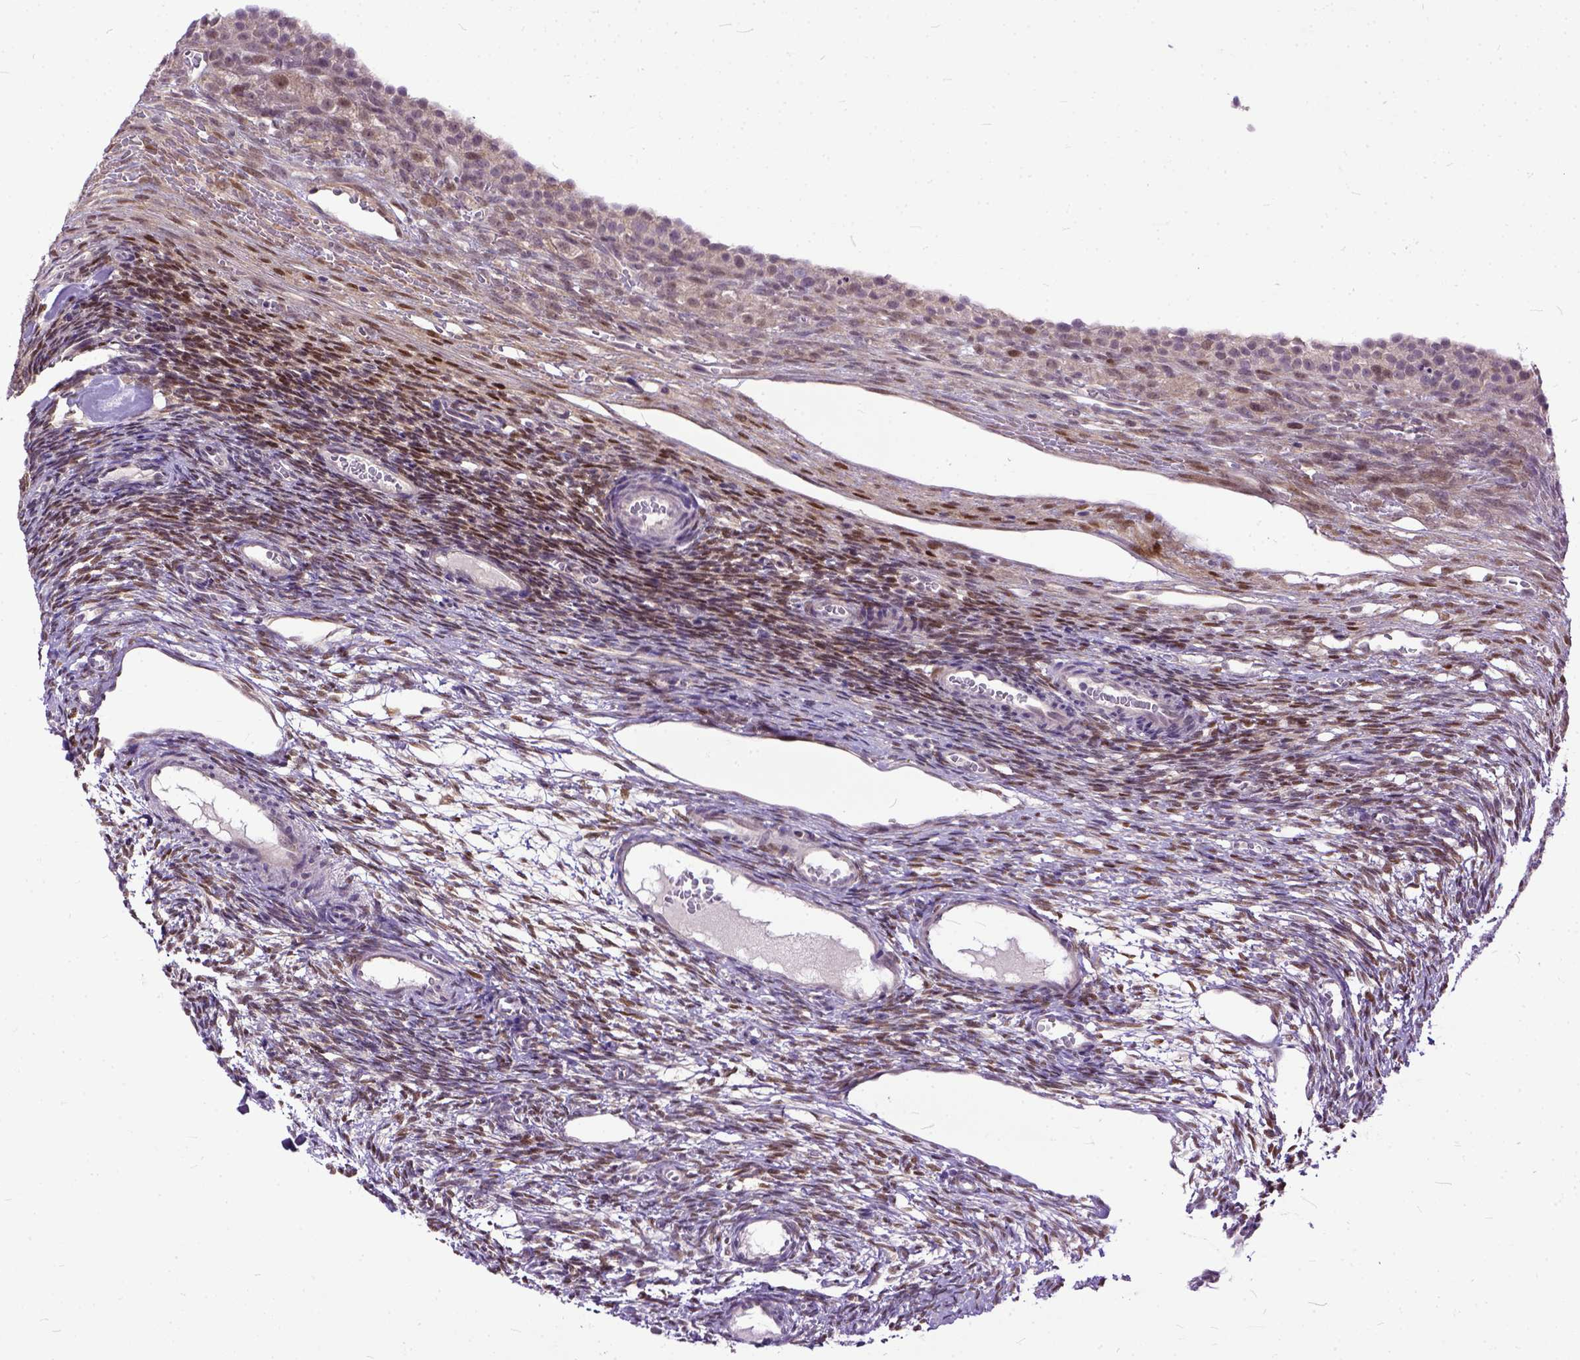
{"staining": {"intensity": "negative", "quantity": "none", "location": "none"}, "tissue": "ovary", "cell_type": "Follicle cells", "image_type": "normal", "snomed": [{"axis": "morphology", "description": "Normal tissue, NOS"}, {"axis": "topography", "description": "Ovary"}], "caption": "Immunohistochemistry (IHC) photomicrograph of benign human ovary stained for a protein (brown), which exhibits no staining in follicle cells.", "gene": "TCEAL7", "patient": {"sex": "female", "age": 34}}